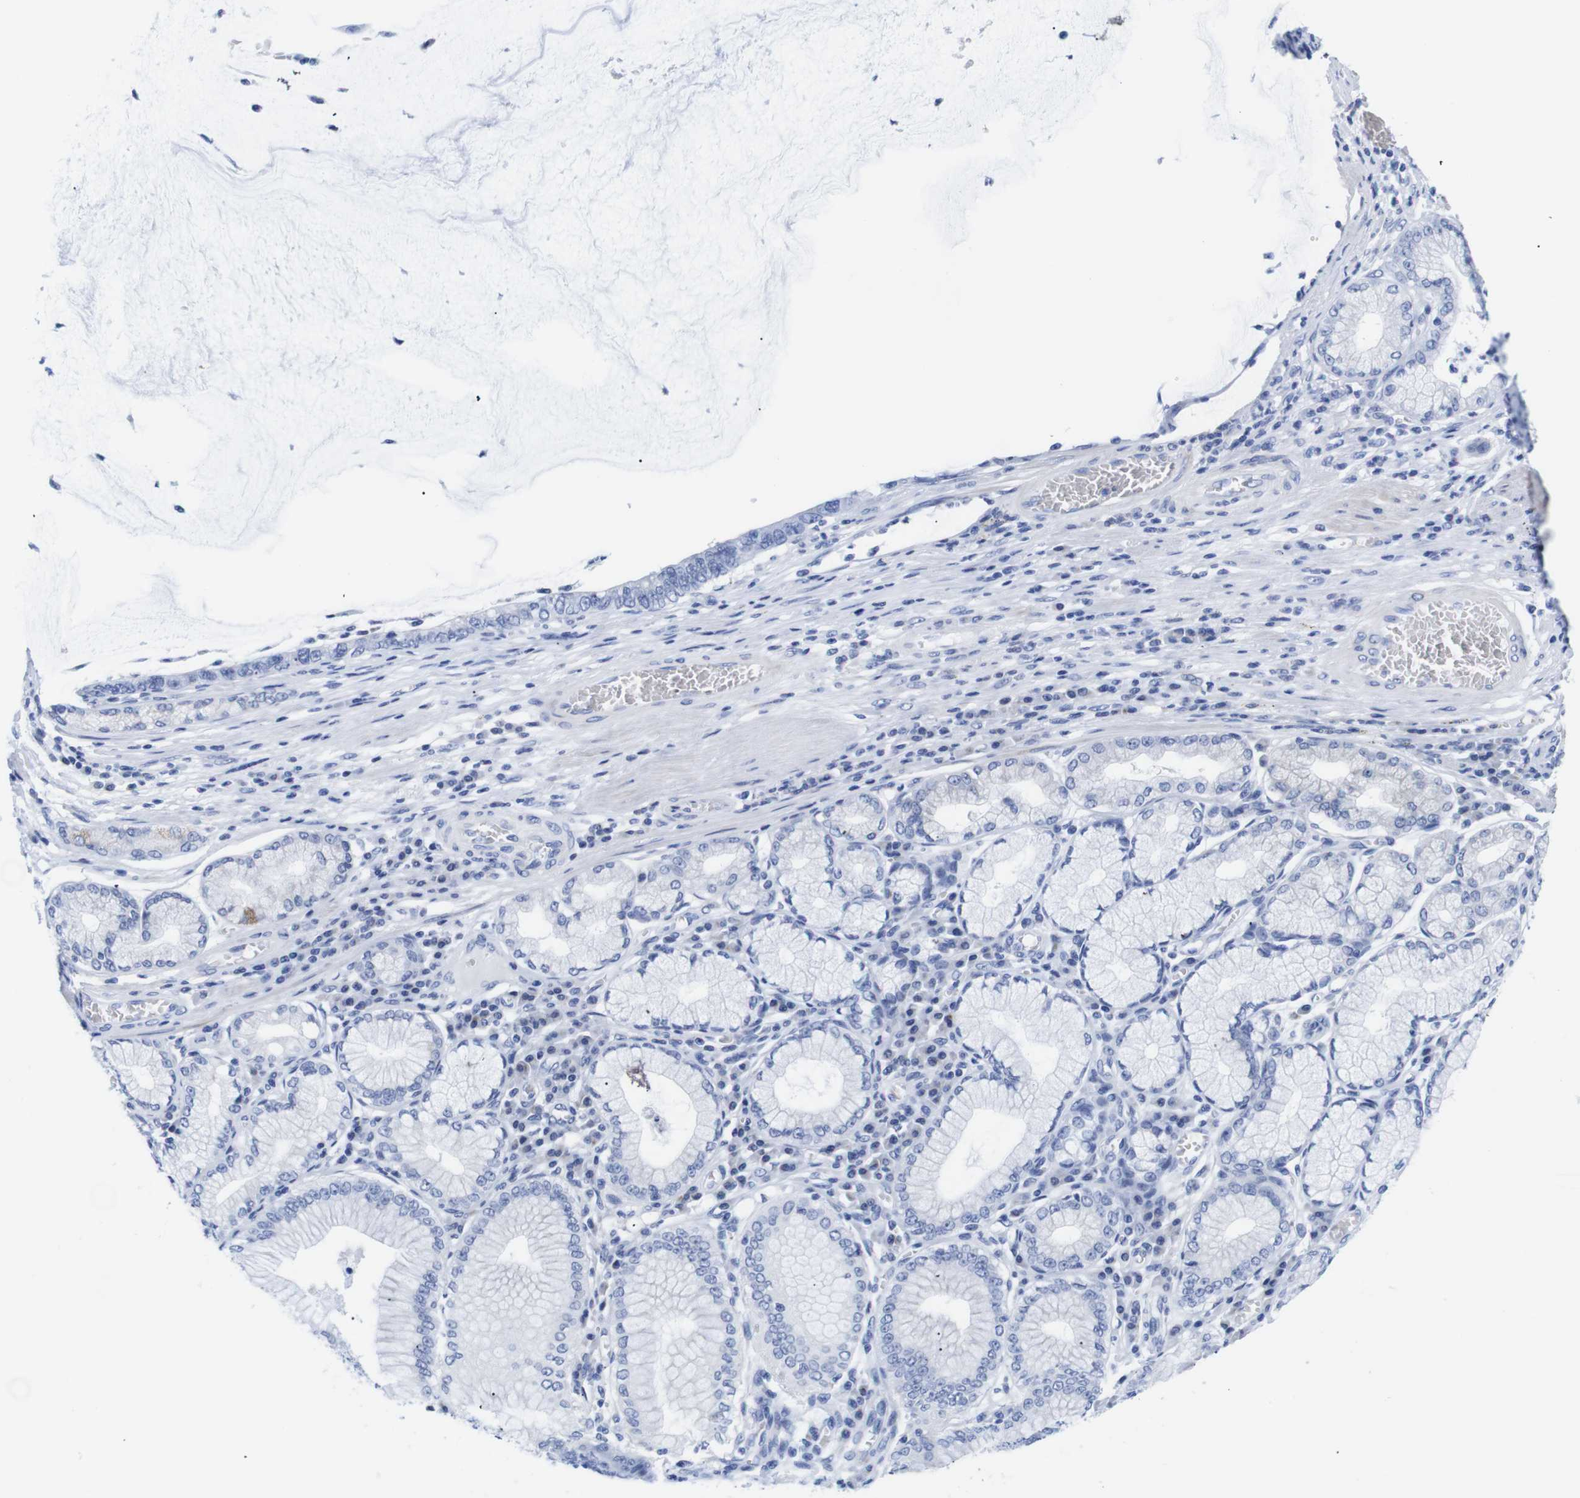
{"staining": {"intensity": "negative", "quantity": "none", "location": "none"}, "tissue": "stomach cancer", "cell_type": "Tumor cells", "image_type": "cancer", "snomed": [{"axis": "morphology", "description": "Adenocarcinoma, NOS"}, {"axis": "topography", "description": "Stomach"}], "caption": "The IHC photomicrograph has no significant expression in tumor cells of stomach cancer tissue.", "gene": "LRRC55", "patient": {"sex": "male", "age": 59}}